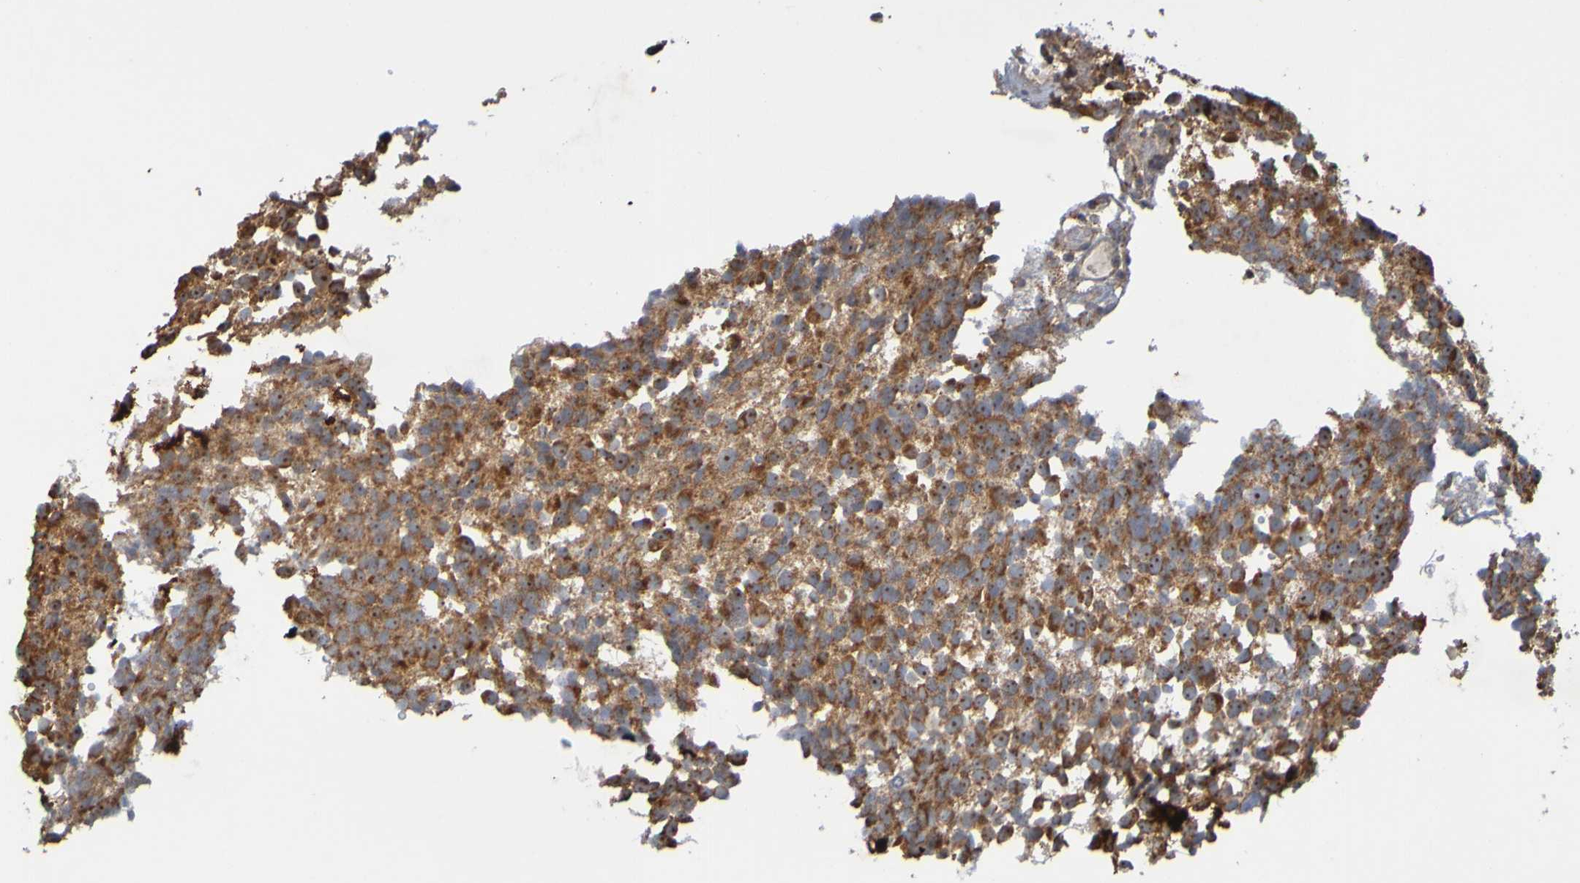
{"staining": {"intensity": "strong", "quantity": ">75%", "location": "cytoplasmic/membranous,nuclear"}, "tissue": "glioma", "cell_type": "Tumor cells", "image_type": "cancer", "snomed": [{"axis": "morphology", "description": "Glioma, malignant, High grade"}, {"axis": "topography", "description": "Brain"}], "caption": "The image exhibits a brown stain indicating the presence of a protein in the cytoplasmic/membranous and nuclear of tumor cells in malignant glioma (high-grade).", "gene": "TMBIM1", "patient": {"sex": "male", "age": 32}}